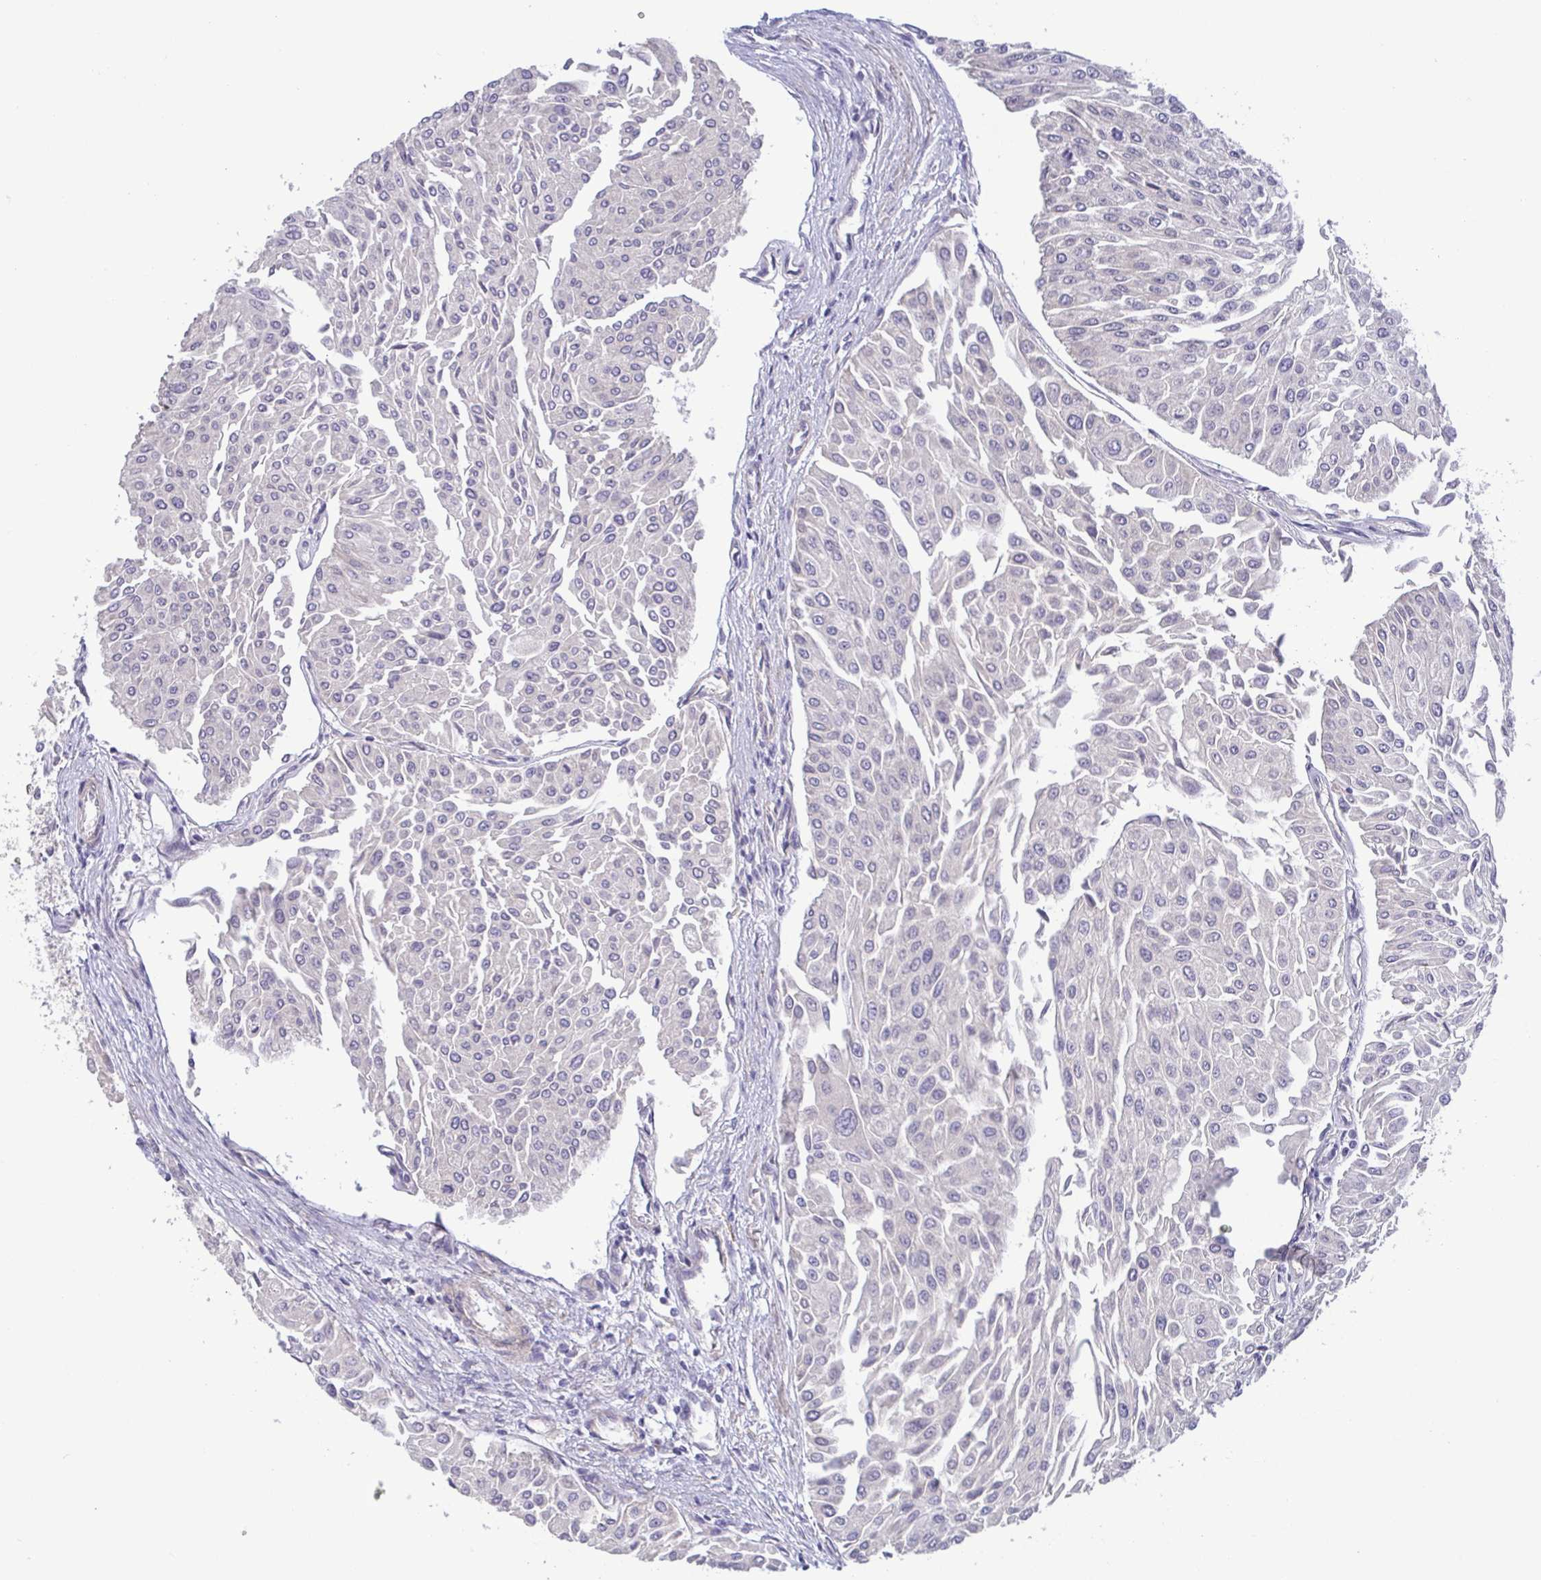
{"staining": {"intensity": "negative", "quantity": "none", "location": "none"}, "tissue": "urothelial cancer", "cell_type": "Tumor cells", "image_type": "cancer", "snomed": [{"axis": "morphology", "description": "Urothelial carcinoma, NOS"}, {"axis": "topography", "description": "Urinary bladder"}], "caption": "Tumor cells show no significant protein positivity in urothelial cancer.", "gene": "LMF2", "patient": {"sex": "male", "age": 67}}